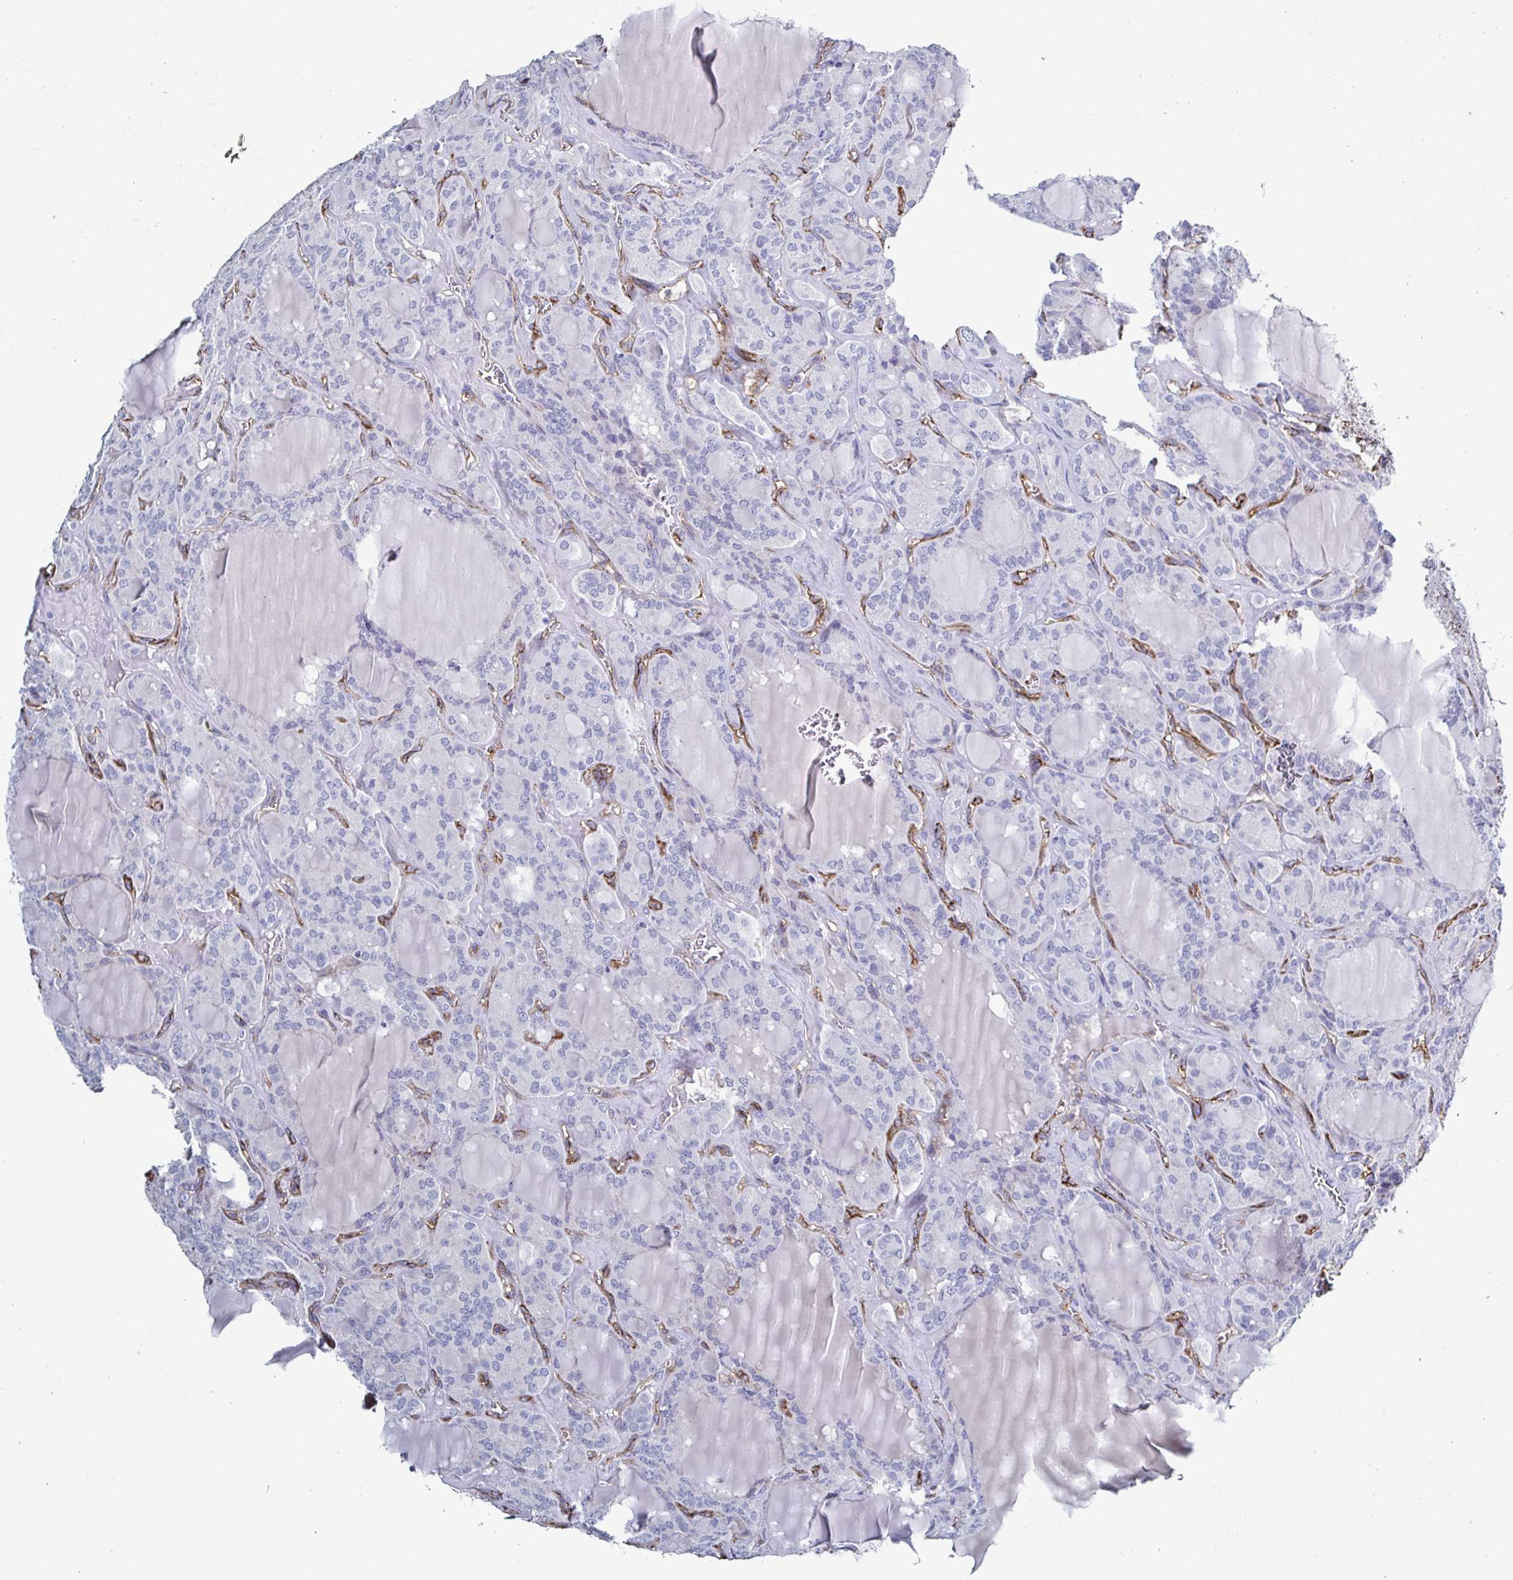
{"staining": {"intensity": "negative", "quantity": "none", "location": "none"}, "tissue": "thyroid cancer", "cell_type": "Tumor cells", "image_type": "cancer", "snomed": [{"axis": "morphology", "description": "Papillary adenocarcinoma, NOS"}, {"axis": "topography", "description": "Thyroid gland"}], "caption": "Protein analysis of thyroid cancer displays no significant staining in tumor cells.", "gene": "ACSBG2", "patient": {"sex": "male", "age": 87}}